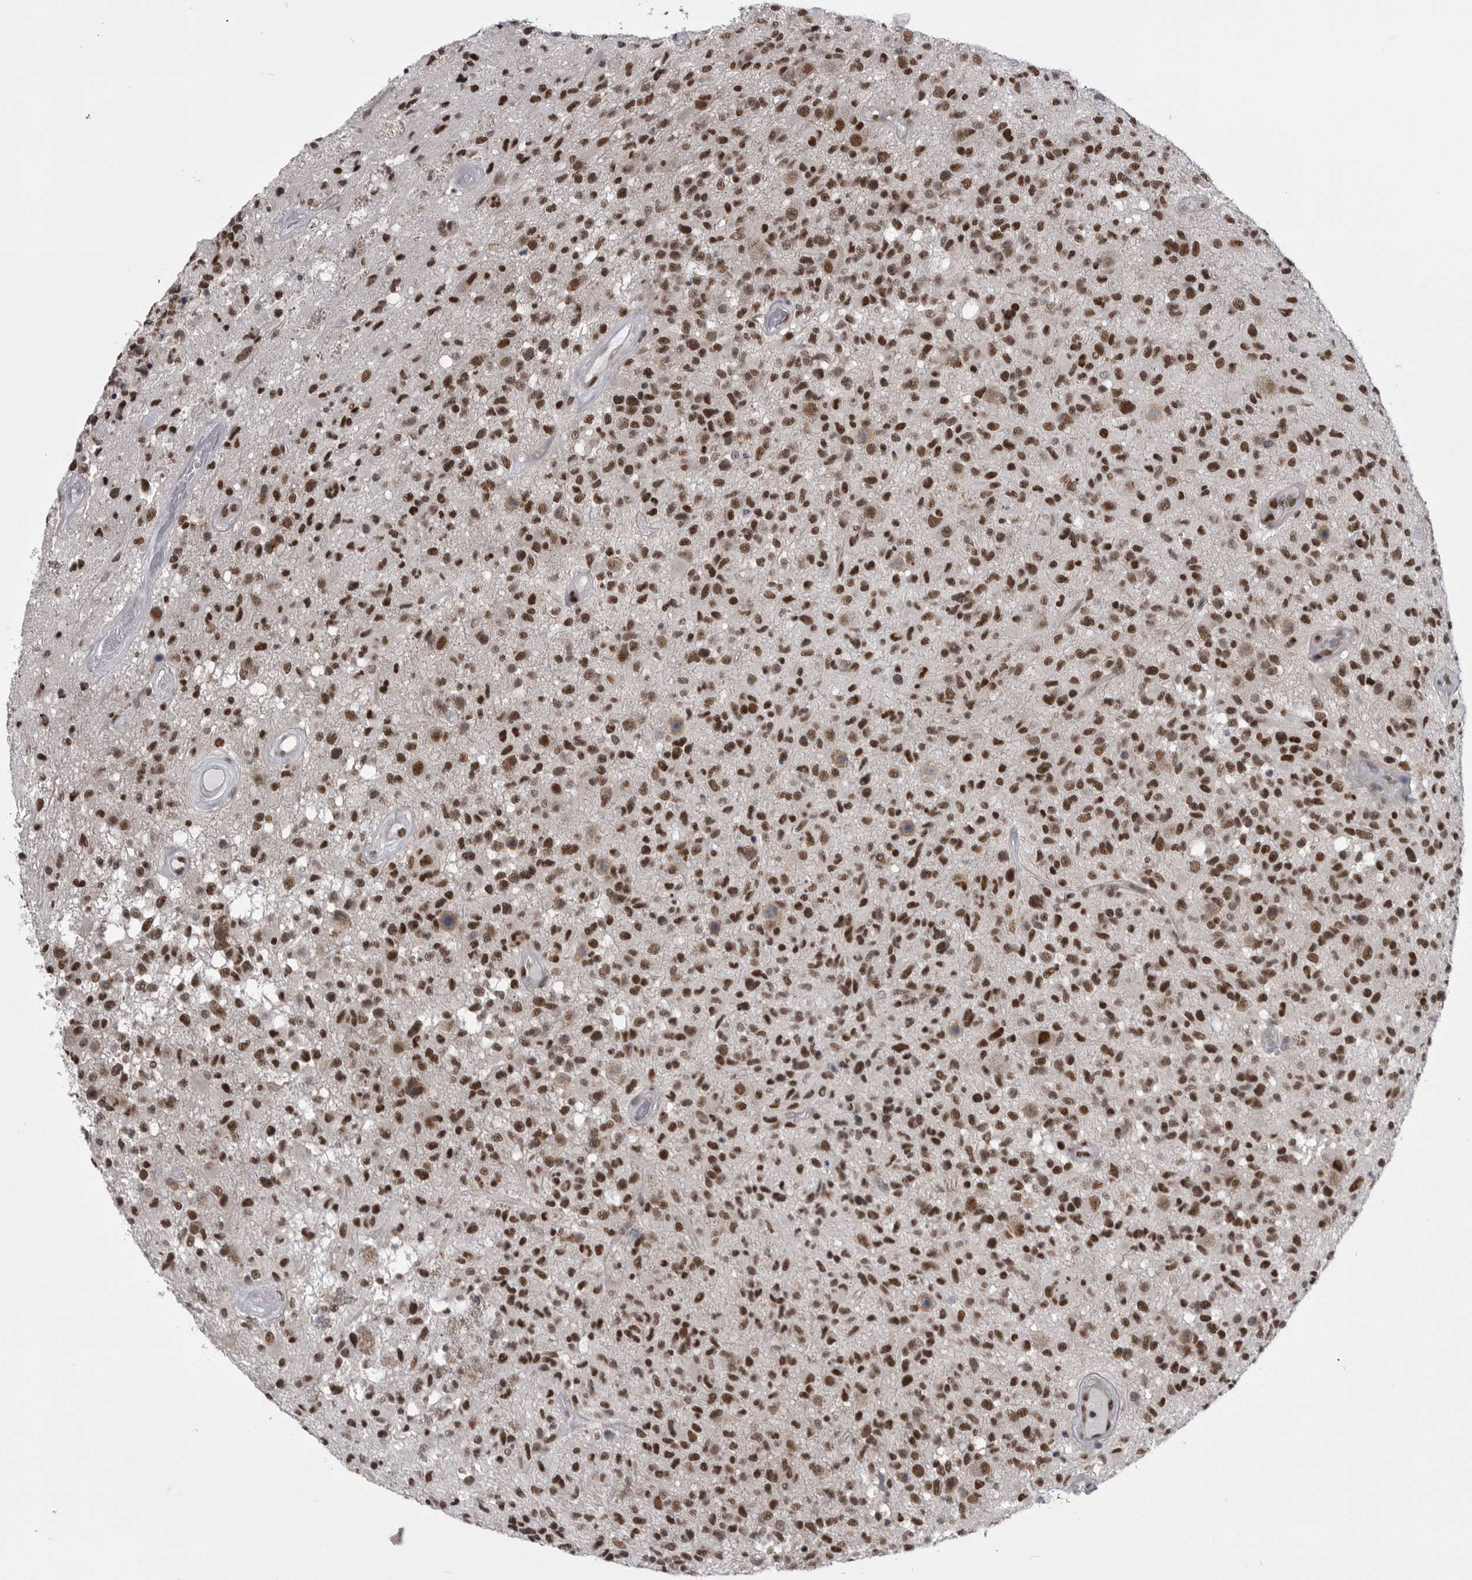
{"staining": {"intensity": "strong", "quantity": ">75%", "location": "nuclear"}, "tissue": "glioma", "cell_type": "Tumor cells", "image_type": "cancer", "snomed": [{"axis": "morphology", "description": "Glioma, malignant, High grade"}, {"axis": "morphology", "description": "Glioblastoma, NOS"}, {"axis": "topography", "description": "Brain"}], "caption": "A high amount of strong nuclear expression is seen in about >75% of tumor cells in glioma tissue.", "gene": "MEPCE", "patient": {"sex": "male", "age": 60}}